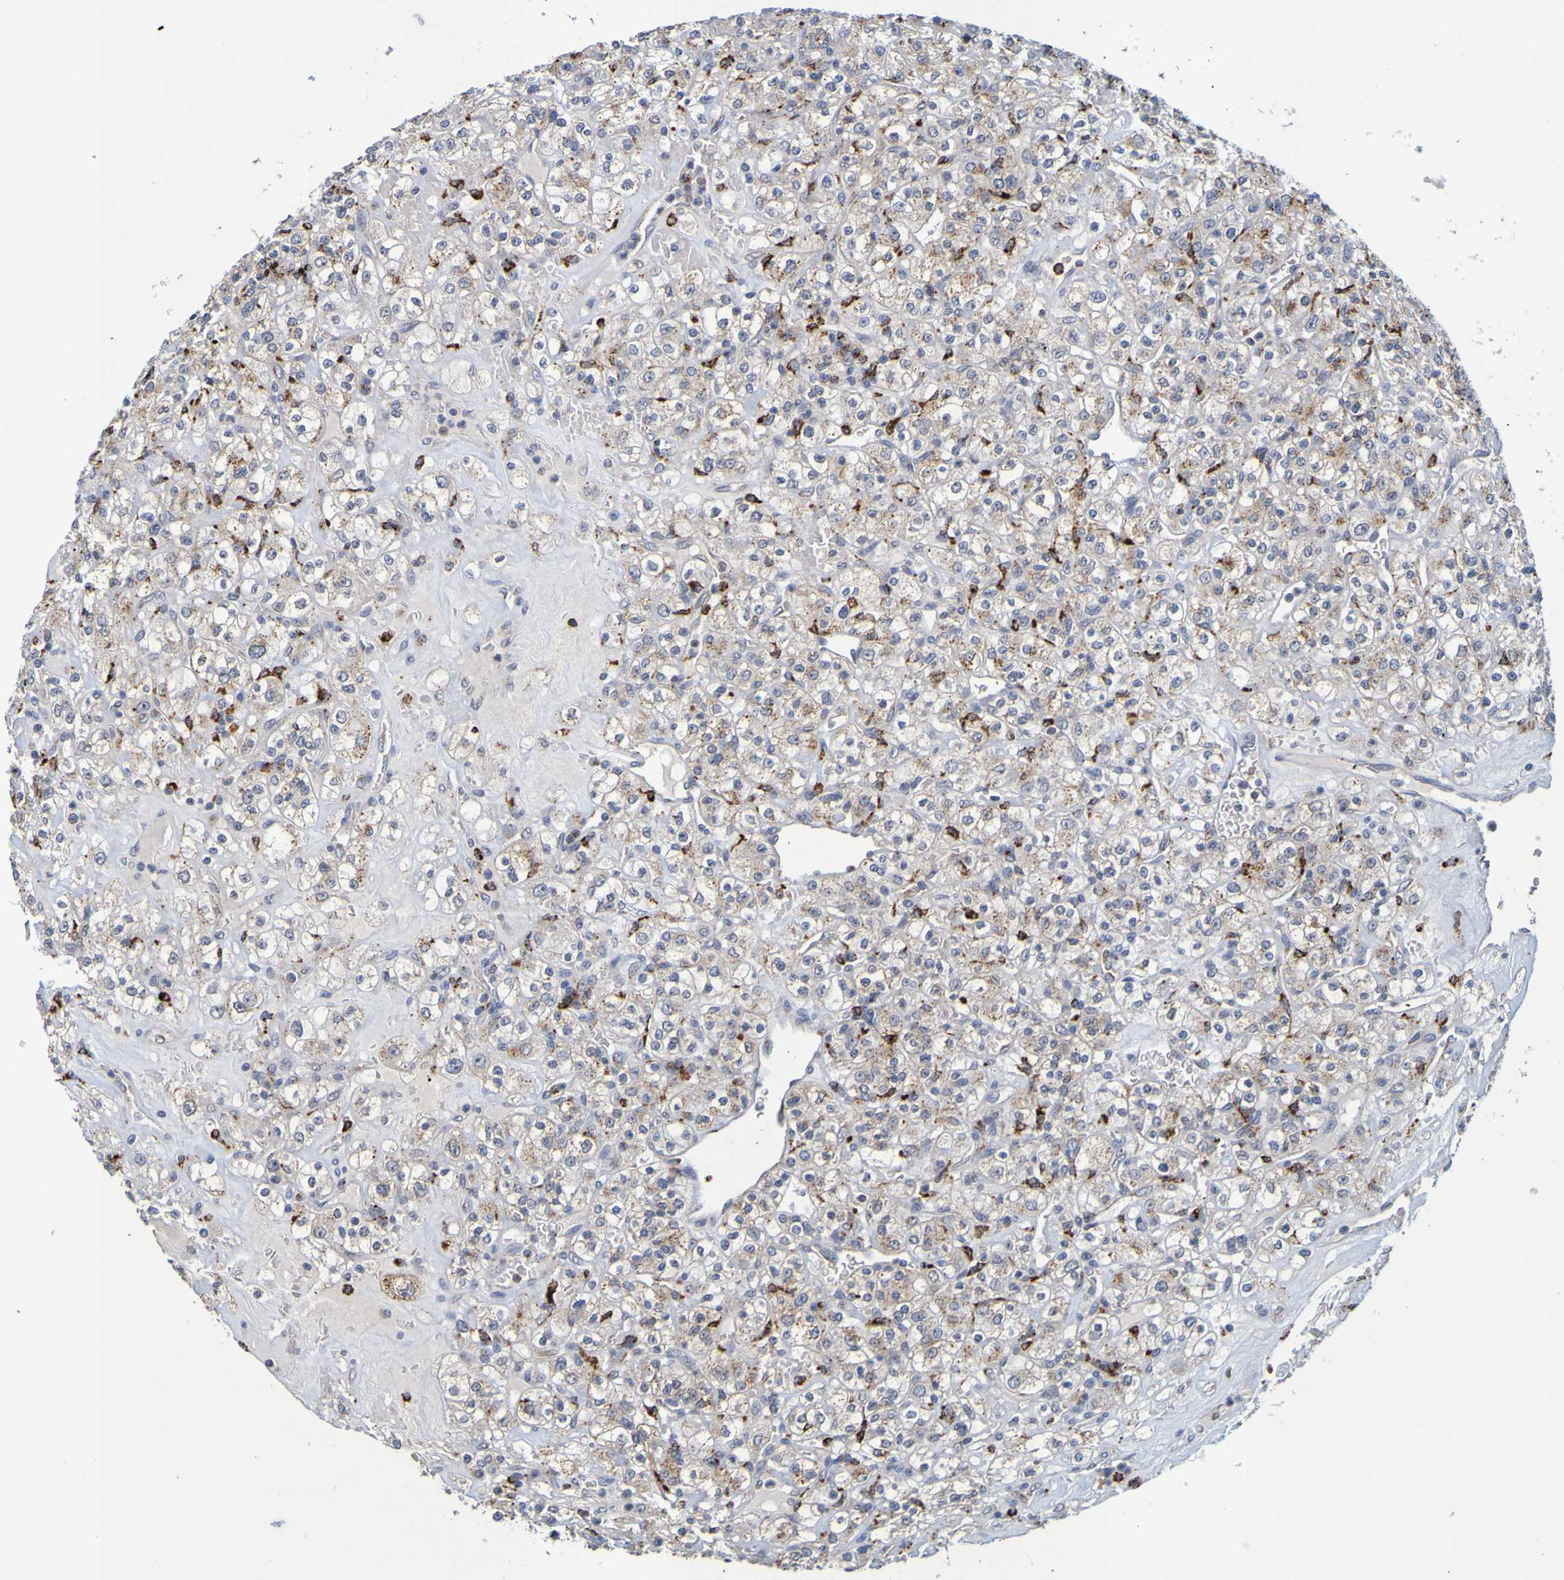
{"staining": {"intensity": "weak", "quantity": "<25%", "location": "cytoplasmic/membranous"}, "tissue": "renal cancer", "cell_type": "Tumor cells", "image_type": "cancer", "snomed": [{"axis": "morphology", "description": "Normal tissue, NOS"}, {"axis": "morphology", "description": "Adenocarcinoma, NOS"}, {"axis": "topography", "description": "Kidney"}], "caption": "This is an immunohistochemistry (IHC) image of human adenocarcinoma (renal). There is no expression in tumor cells.", "gene": "TPH1", "patient": {"sex": "female", "age": 72}}